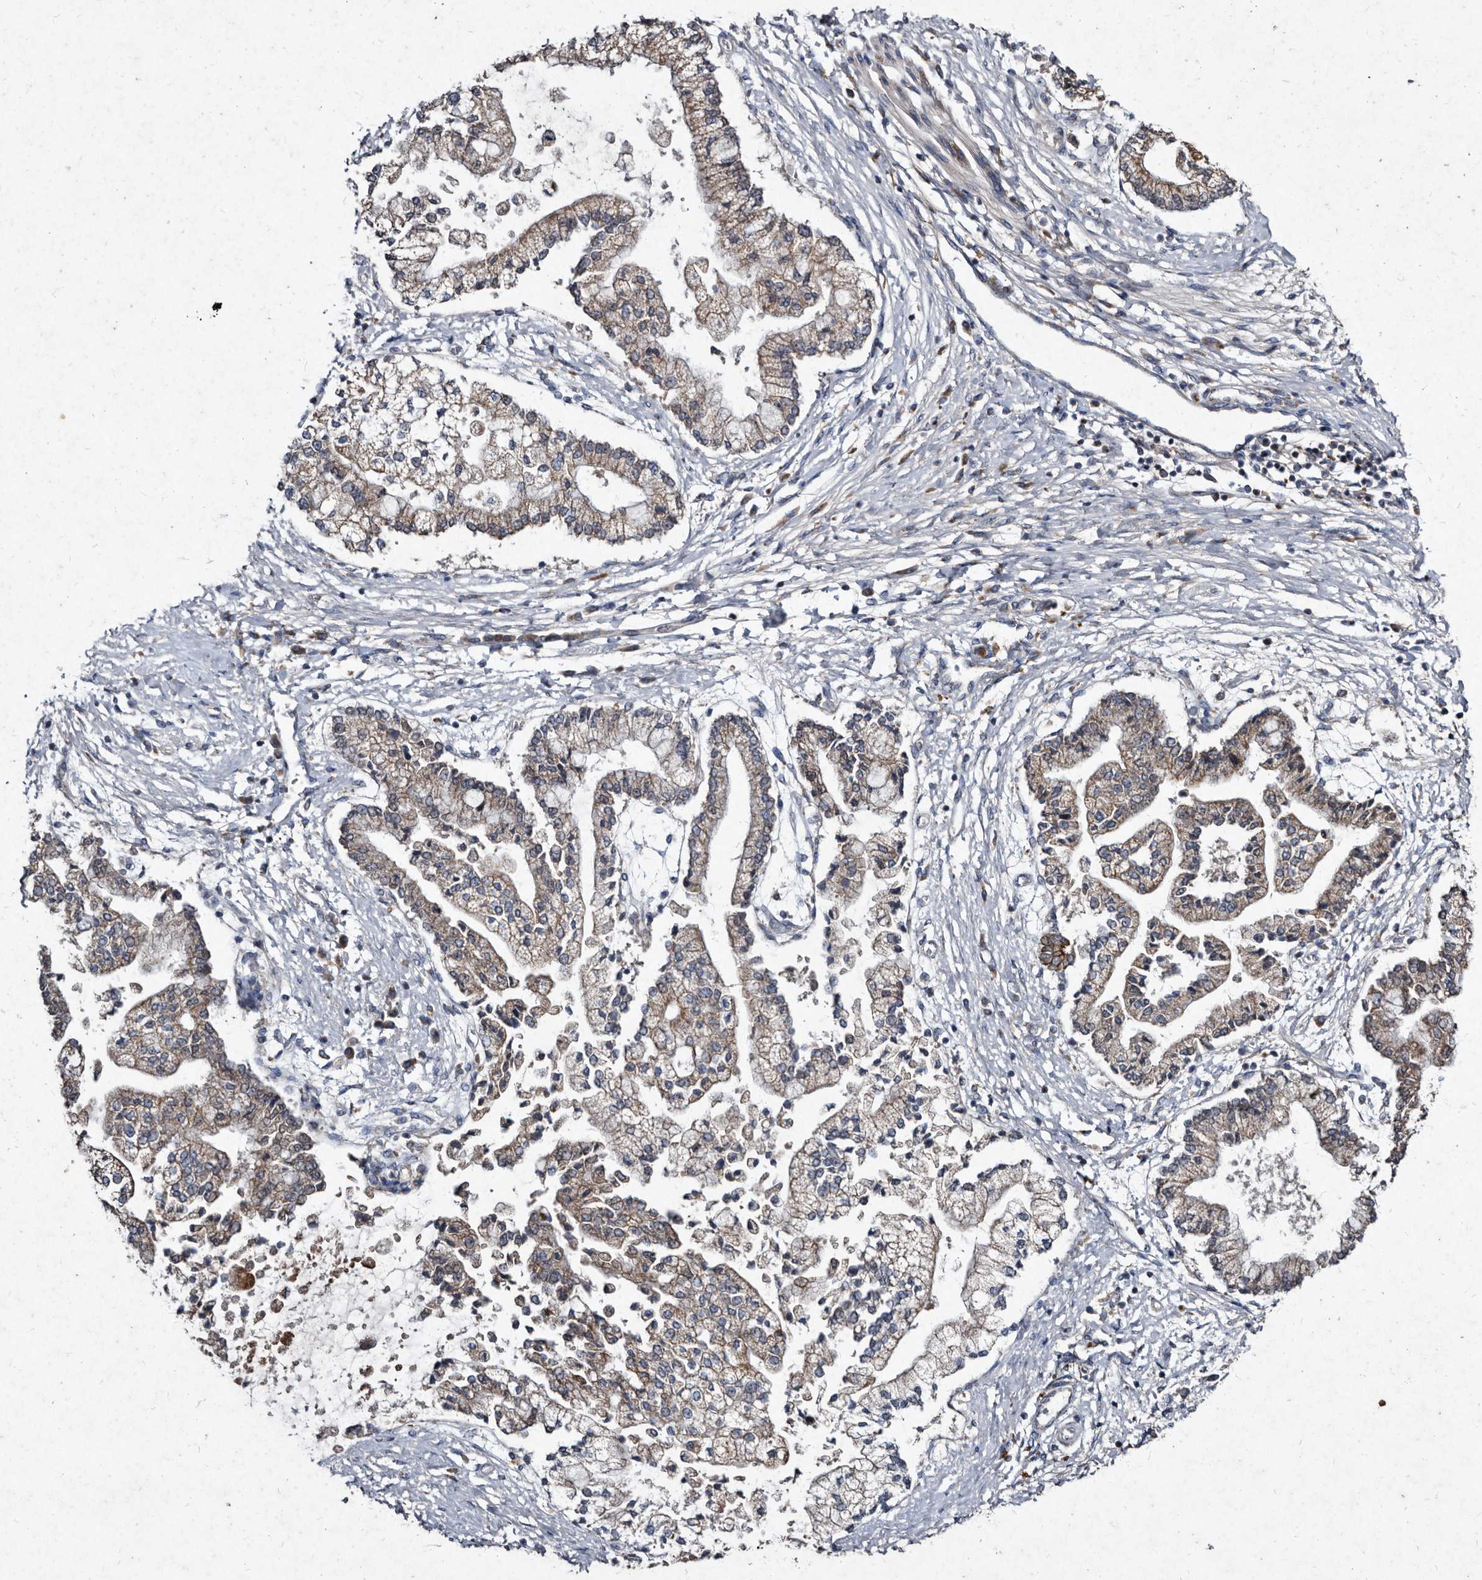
{"staining": {"intensity": "weak", "quantity": "25%-75%", "location": "cytoplasmic/membranous"}, "tissue": "liver cancer", "cell_type": "Tumor cells", "image_type": "cancer", "snomed": [{"axis": "morphology", "description": "Cholangiocarcinoma"}, {"axis": "topography", "description": "Liver"}], "caption": "Protein staining of liver cancer (cholangiocarcinoma) tissue shows weak cytoplasmic/membranous positivity in about 25%-75% of tumor cells.", "gene": "YPEL3", "patient": {"sex": "male", "age": 50}}